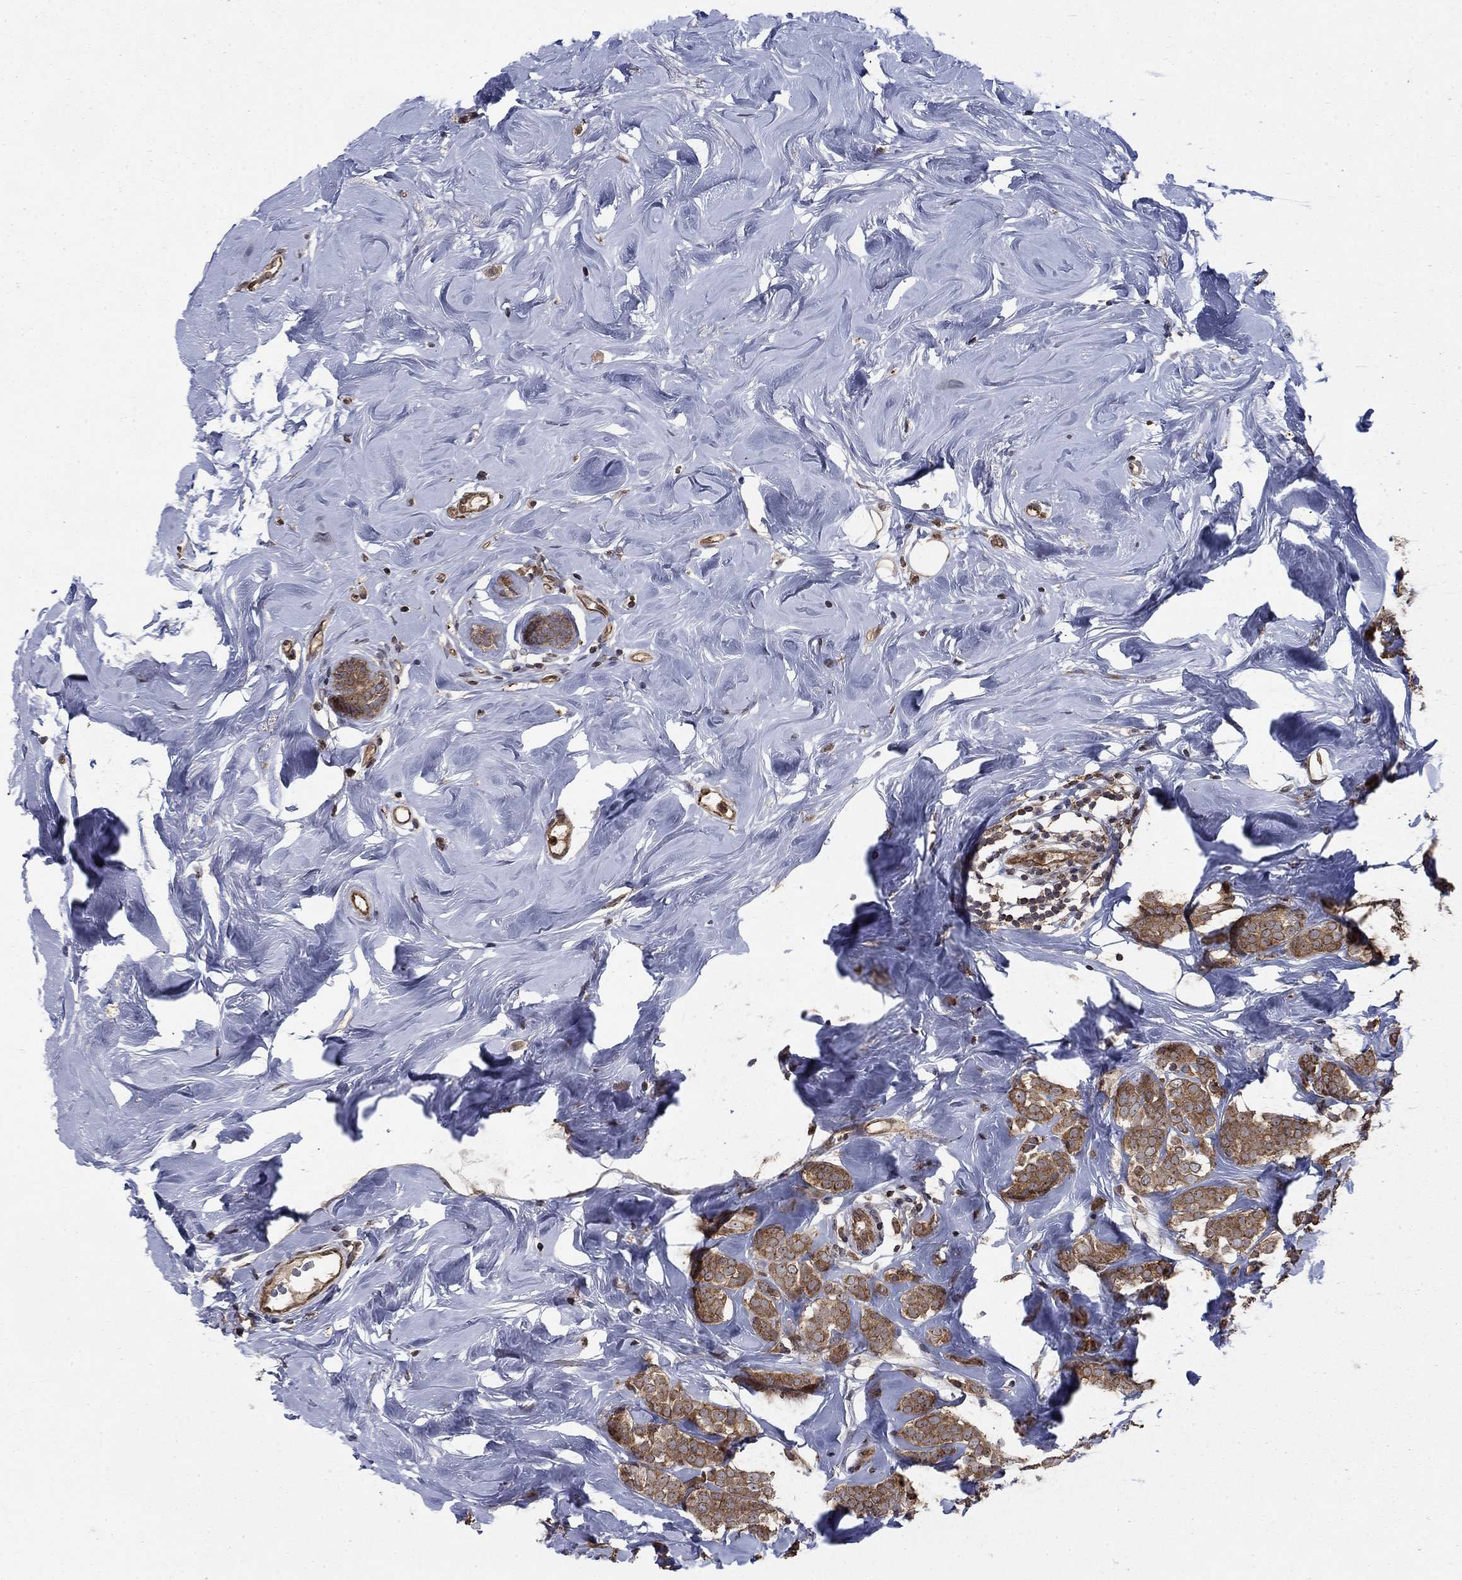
{"staining": {"intensity": "moderate", "quantity": ">75%", "location": "cytoplasmic/membranous"}, "tissue": "breast cancer", "cell_type": "Tumor cells", "image_type": "cancer", "snomed": [{"axis": "morphology", "description": "Lobular carcinoma"}, {"axis": "topography", "description": "Breast"}], "caption": "Moderate cytoplasmic/membranous positivity for a protein is identified in approximately >75% of tumor cells of breast cancer (lobular carcinoma) using immunohistochemistry.", "gene": "IFI35", "patient": {"sex": "female", "age": 49}}